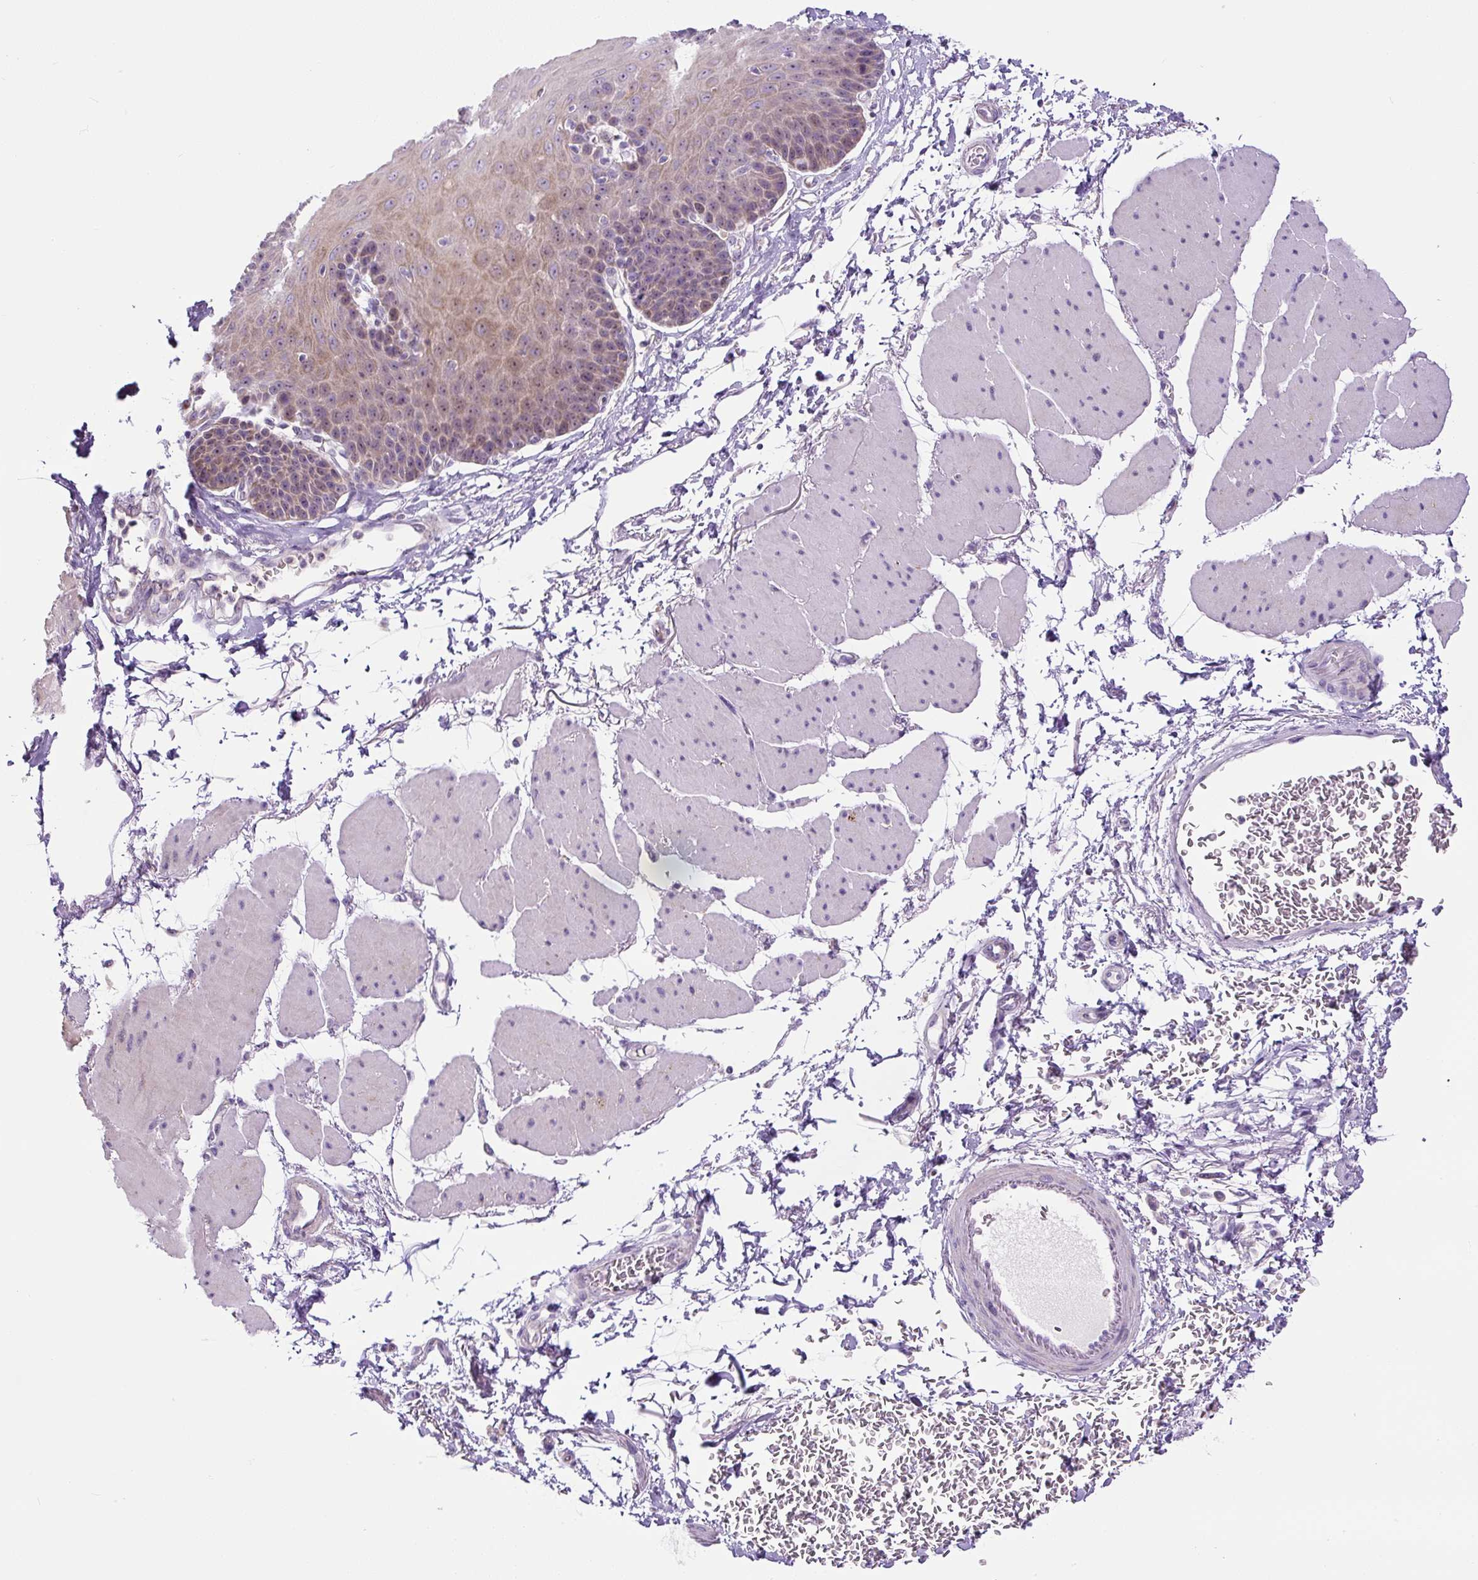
{"staining": {"intensity": "moderate", "quantity": "25%-75%", "location": "cytoplasmic/membranous"}, "tissue": "esophagus", "cell_type": "Squamous epithelial cells", "image_type": "normal", "snomed": [{"axis": "morphology", "description": "Normal tissue, NOS"}, {"axis": "topography", "description": "Esophagus"}], "caption": "Benign esophagus reveals moderate cytoplasmic/membranous staining in approximately 25%-75% of squamous epithelial cells (DAB (3,3'-diaminobenzidine) IHC with brightfield microscopy, high magnification)..", "gene": "ZNF596", "patient": {"sex": "female", "age": 81}}